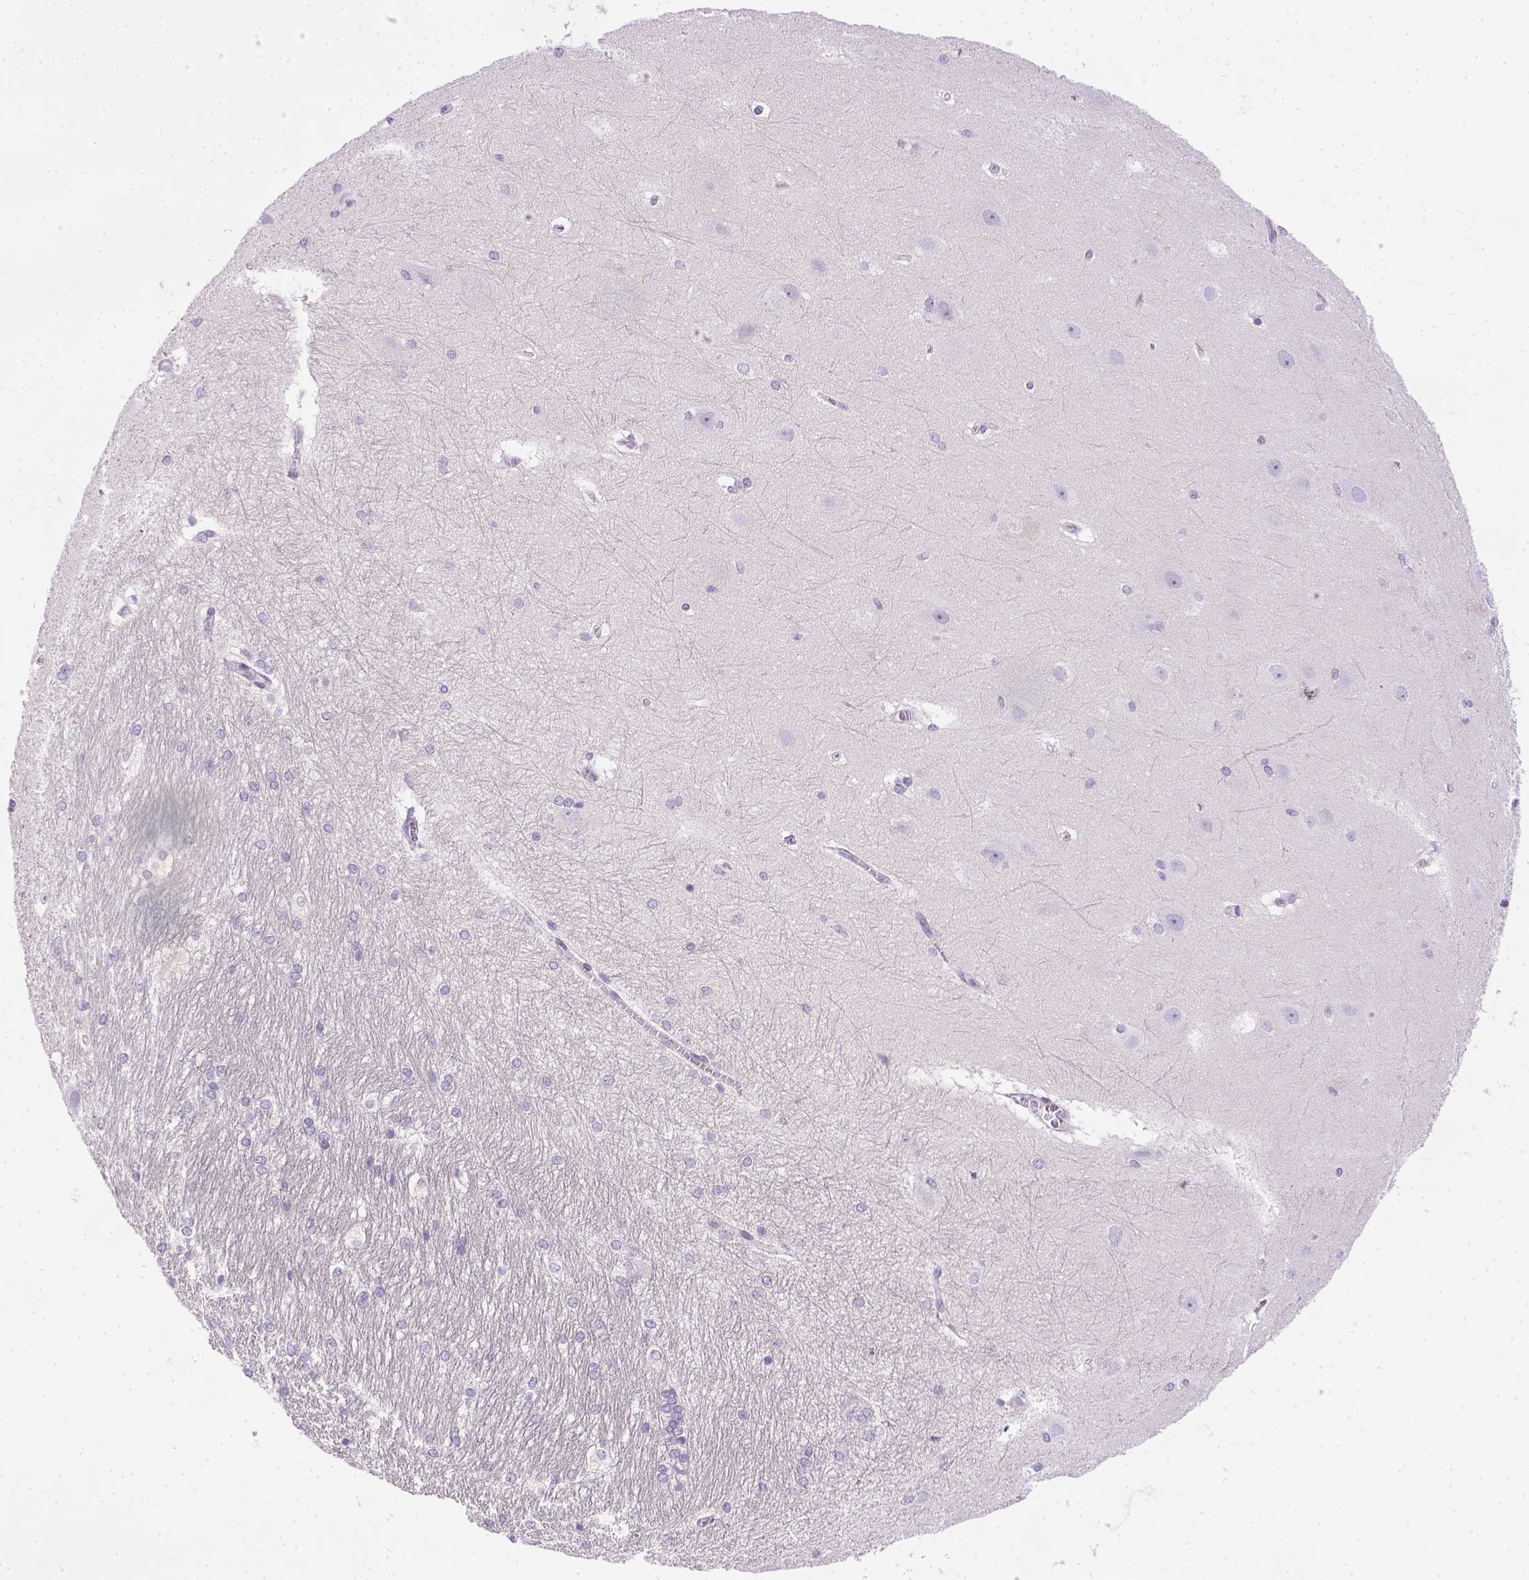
{"staining": {"intensity": "negative", "quantity": "none", "location": "none"}, "tissue": "hippocampus", "cell_type": "Glial cells", "image_type": "normal", "snomed": [{"axis": "morphology", "description": "Normal tissue, NOS"}, {"axis": "topography", "description": "Cerebral cortex"}, {"axis": "topography", "description": "Hippocampus"}], "caption": "This is an IHC image of unremarkable human hippocampus. There is no staining in glial cells.", "gene": "FAM184B", "patient": {"sex": "female", "age": 19}}